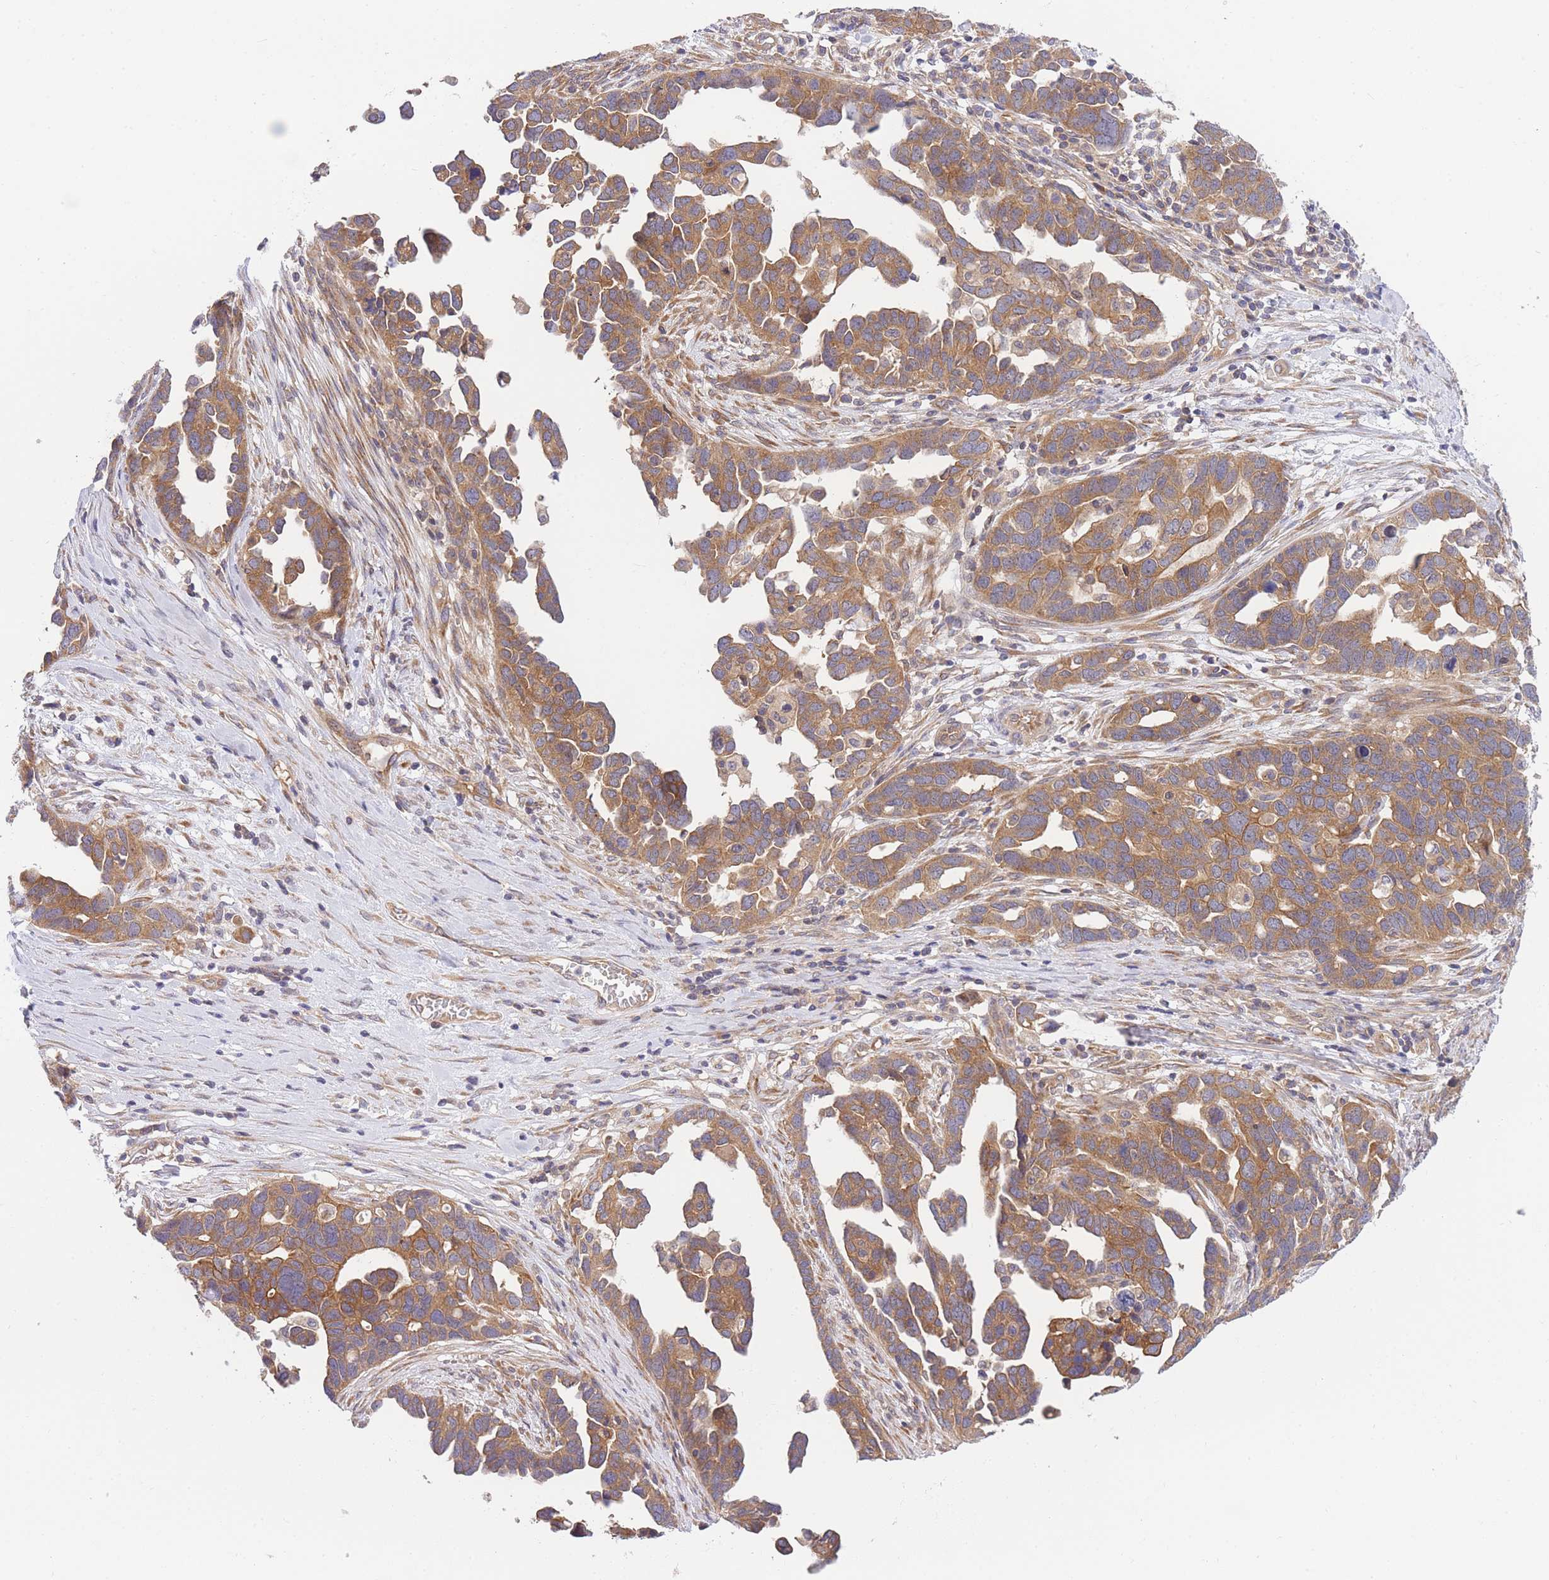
{"staining": {"intensity": "moderate", "quantity": ">75%", "location": "cytoplasmic/membranous"}, "tissue": "ovarian cancer", "cell_type": "Tumor cells", "image_type": "cancer", "snomed": [{"axis": "morphology", "description": "Cystadenocarcinoma, serous, NOS"}, {"axis": "topography", "description": "Ovary"}], "caption": "Ovarian cancer (serous cystadenocarcinoma) tissue displays moderate cytoplasmic/membranous staining in about >75% of tumor cells, visualized by immunohistochemistry. (DAB IHC, brown staining for protein, blue staining for nuclei).", "gene": "EIF2B2", "patient": {"sex": "female", "age": 54}}